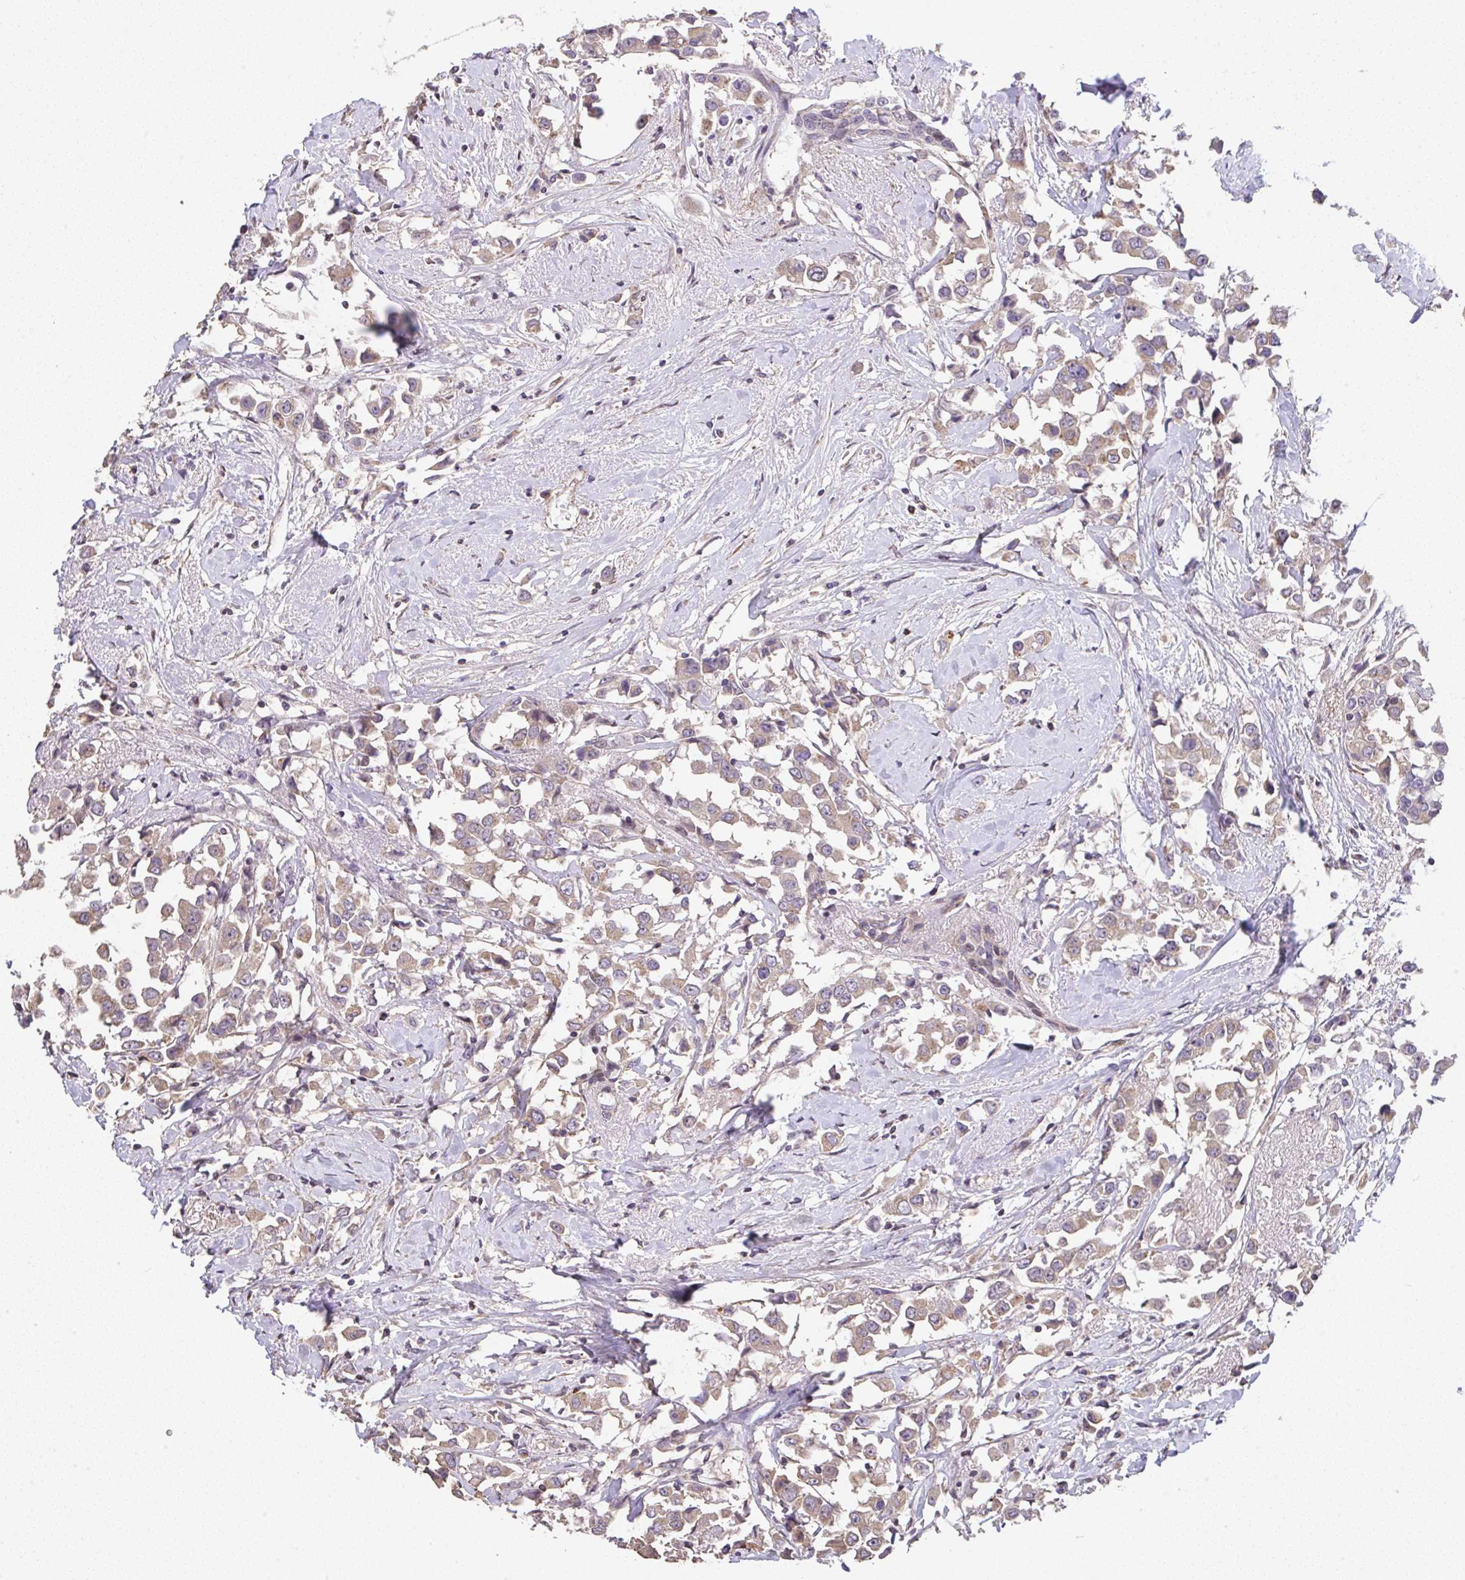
{"staining": {"intensity": "weak", "quantity": "25%-75%", "location": "cytoplasmic/membranous"}, "tissue": "breast cancer", "cell_type": "Tumor cells", "image_type": "cancer", "snomed": [{"axis": "morphology", "description": "Duct carcinoma"}, {"axis": "topography", "description": "Breast"}], "caption": "High-magnification brightfield microscopy of breast cancer (intraductal carcinoma) stained with DAB (brown) and counterstained with hematoxylin (blue). tumor cells exhibit weak cytoplasmic/membranous positivity is appreciated in approximately25%-75% of cells.", "gene": "RUNDC3B", "patient": {"sex": "female", "age": 61}}